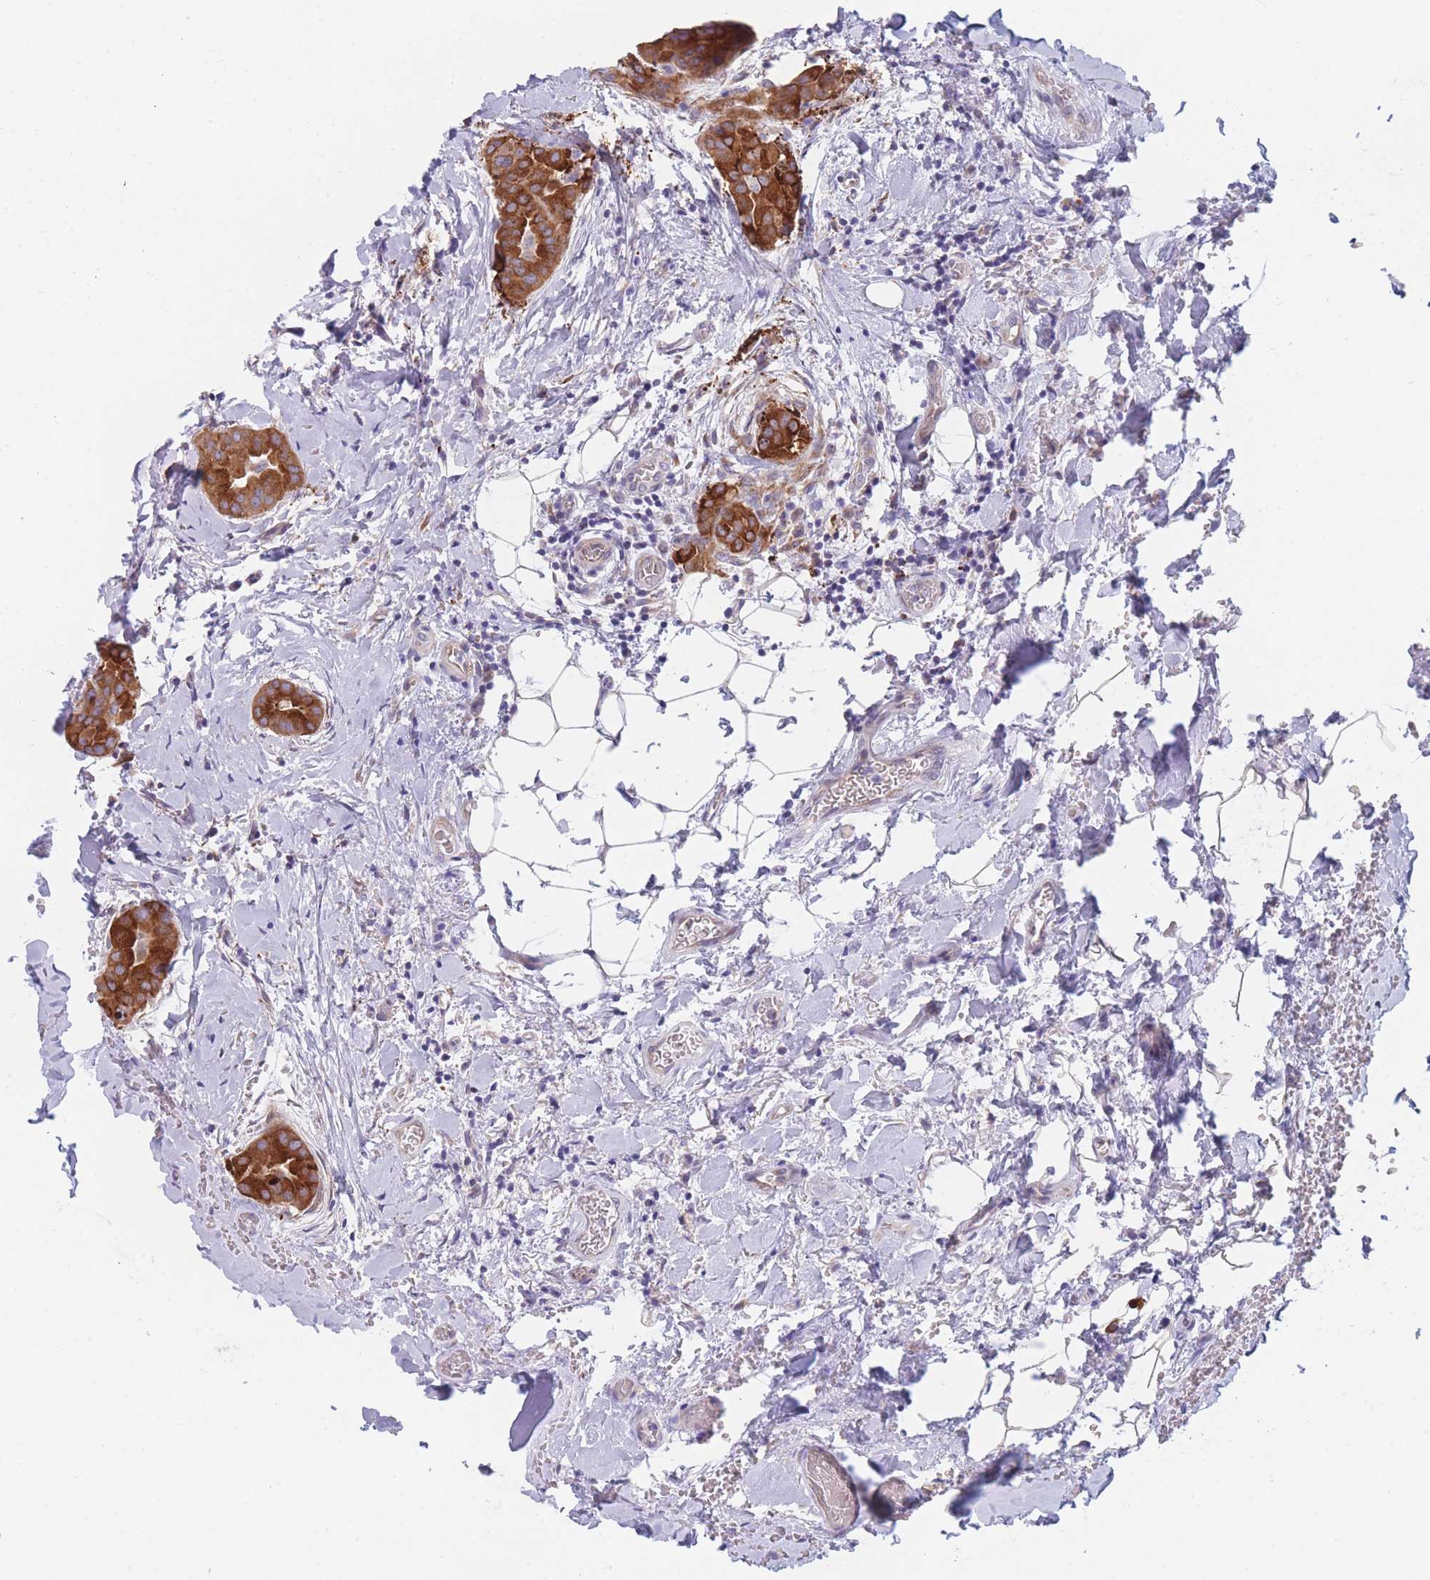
{"staining": {"intensity": "strong", "quantity": ">75%", "location": "cytoplasmic/membranous"}, "tissue": "thyroid cancer", "cell_type": "Tumor cells", "image_type": "cancer", "snomed": [{"axis": "morphology", "description": "Papillary adenocarcinoma, NOS"}, {"axis": "topography", "description": "Thyroid gland"}], "caption": "Immunohistochemical staining of thyroid cancer (papillary adenocarcinoma) shows high levels of strong cytoplasmic/membranous expression in about >75% of tumor cells. Nuclei are stained in blue.", "gene": "AK9", "patient": {"sex": "male", "age": 33}}